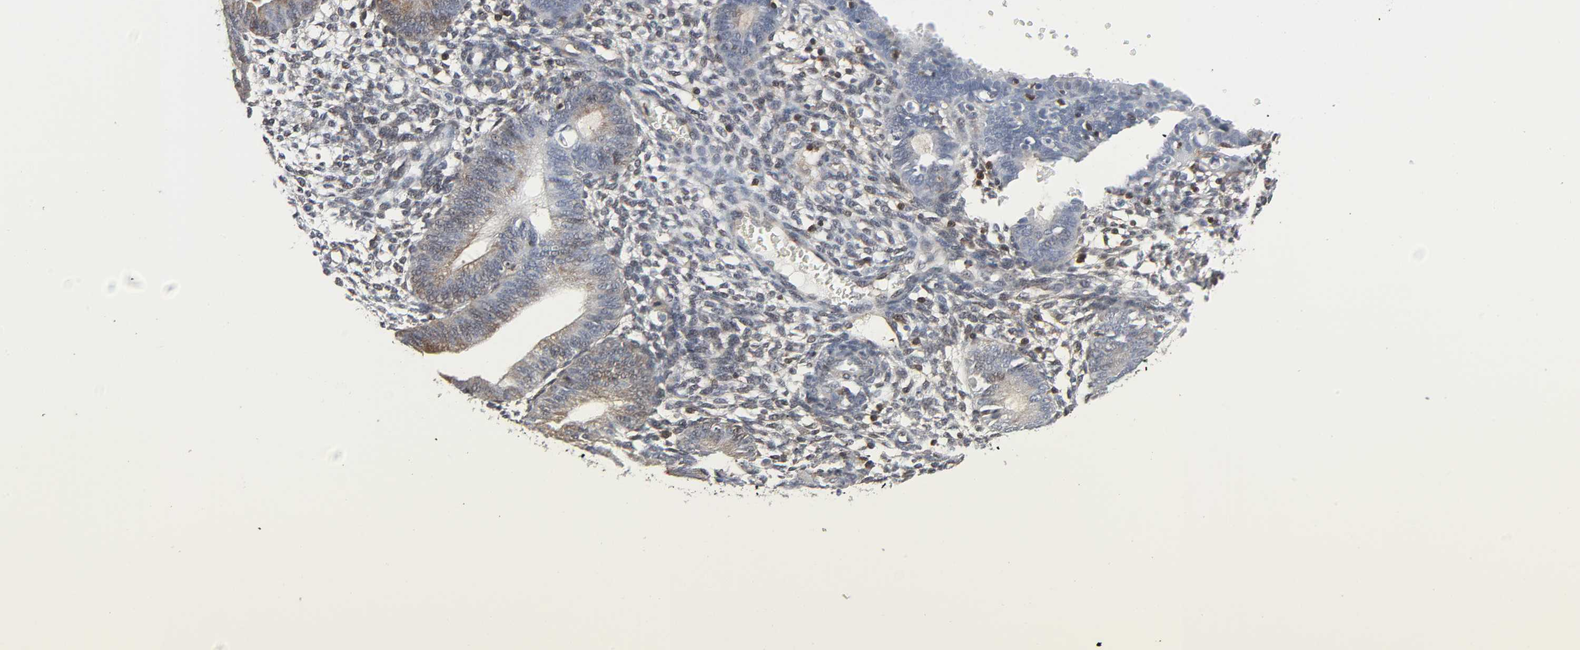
{"staining": {"intensity": "strong", "quantity": ">75%", "location": "cytoplasmic/membranous"}, "tissue": "endometrium", "cell_type": "Cells in endometrial stroma", "image_type": "normal", "snomed": [{"axis": "morphology", "description": "Normal tissue, NOS"}, {"axis": "topography", "description": "Endometrium"}], "caption": "Protein staining reveals strong cytoplasmic/membranous staining in about >75% of cells in endometrial stroma in unremarkable endometrium. Nuclei are stained in blue.", "gene": "GSK3A", "patient": {"sex": "female", "age": 61}}